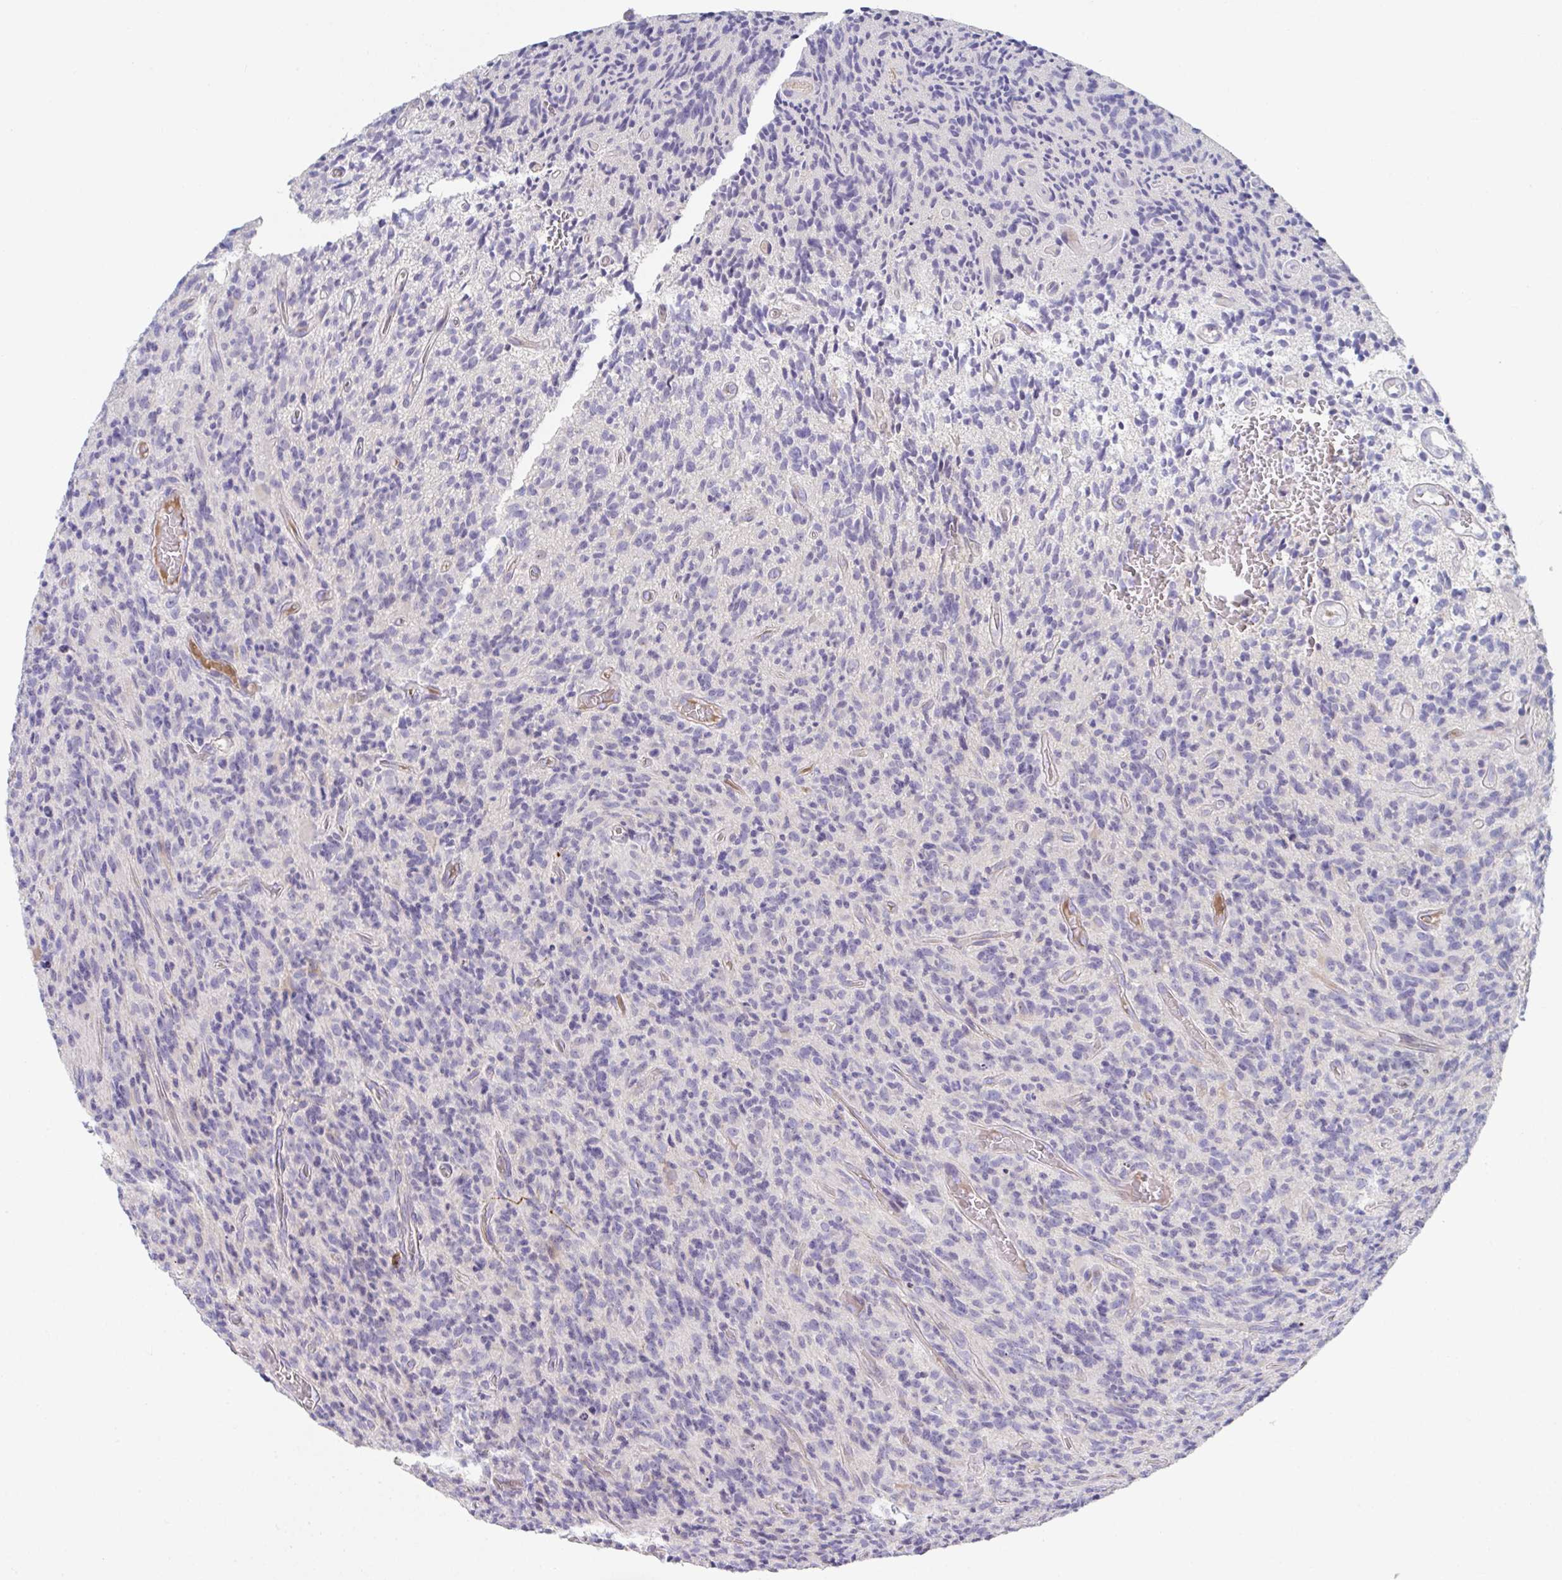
{"staining": {"intensity": "negative", "quantity": "none", "location": "none"}, "tissue": "glioma", "cell_type": "Tumor cells", "image_type": "cancer", "snomed": [{"axis": "morphology", "description": "Glioma, malignant, High grade"}, {"axis": "topography", "description": "Brain"}], "caption": "Immunohistochemical staining of malignant high-grade glioma displays no significant positivity in tumor cells.", "gene": "ANO5", "patient": {"sex": "male", "age": 76}}